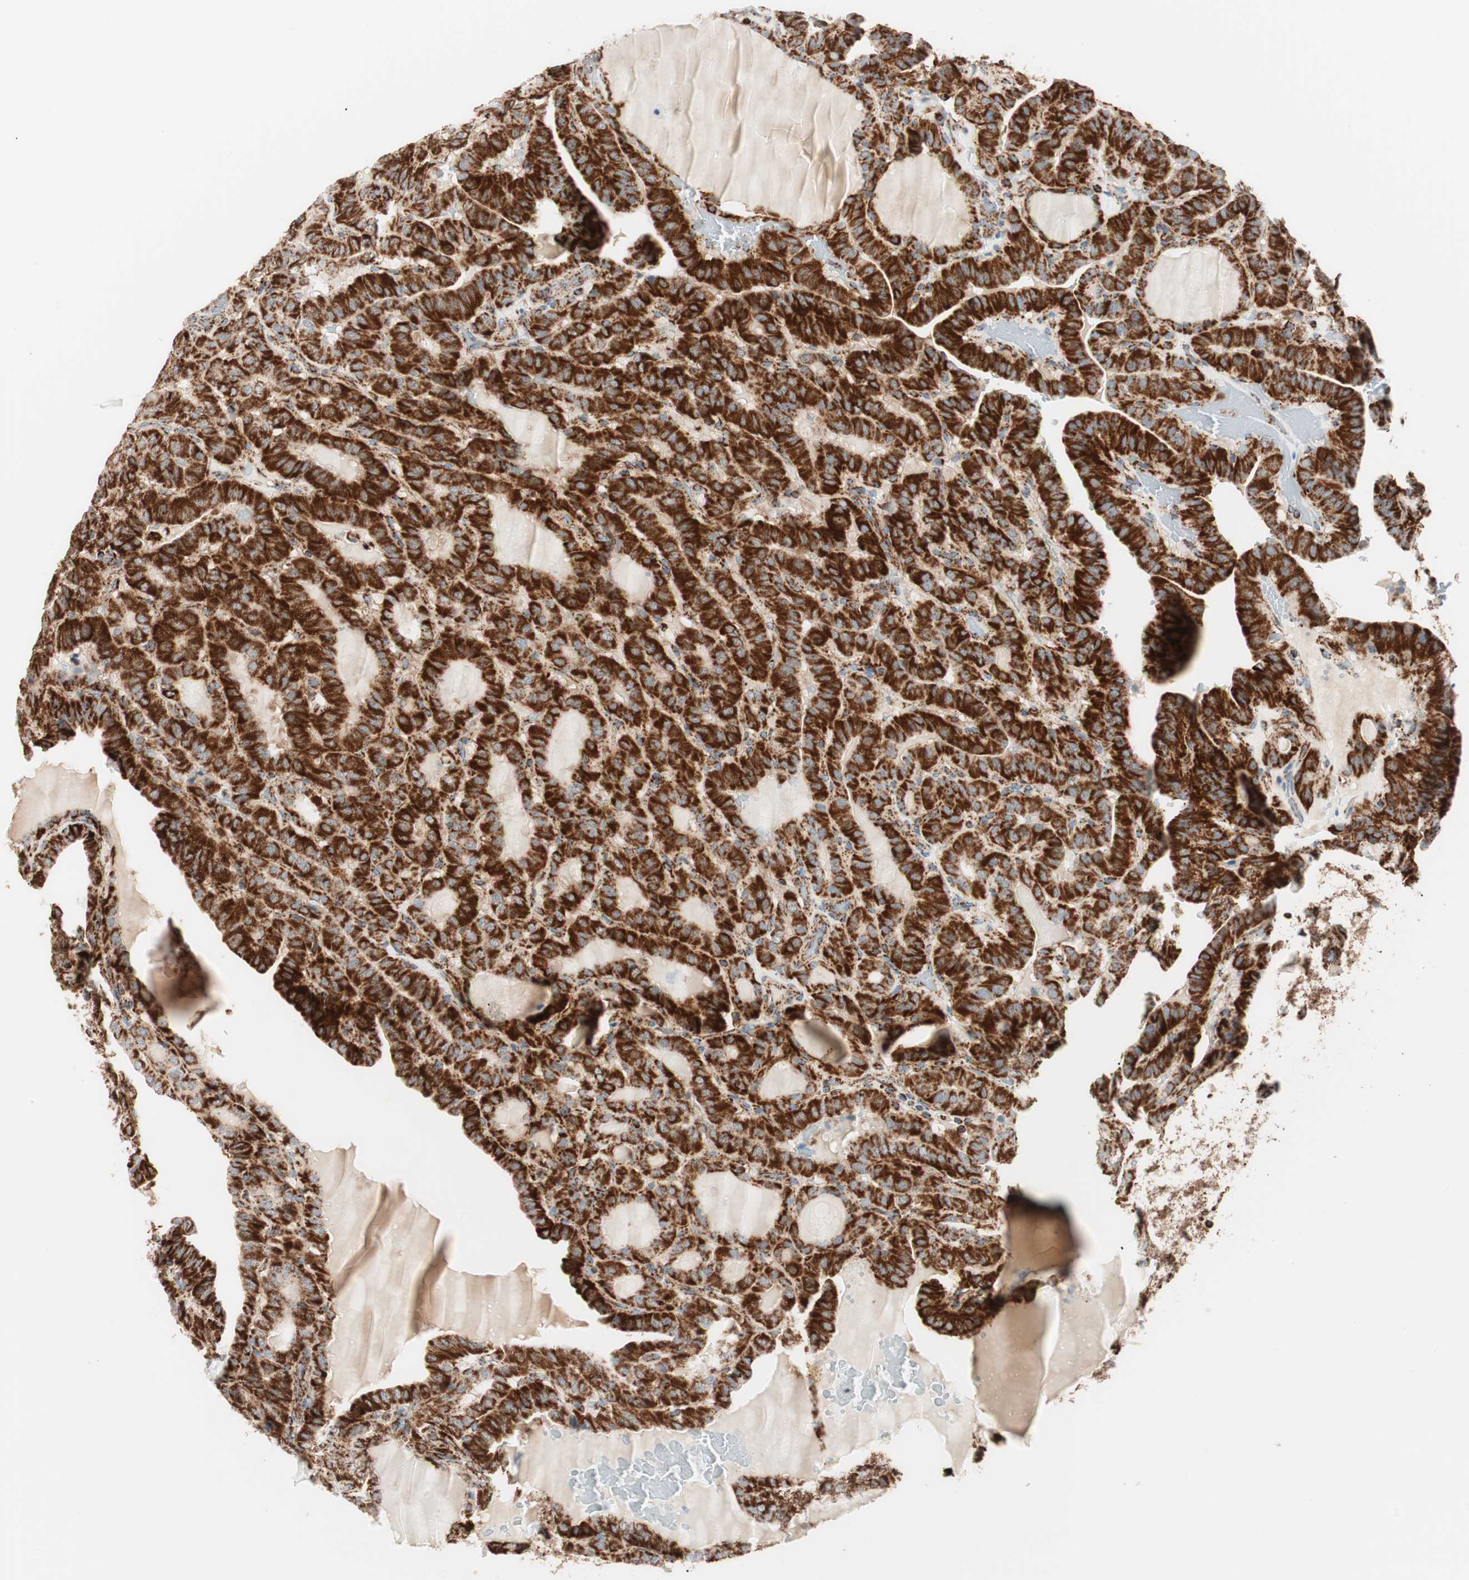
{"staining": {"intensity": "strong", "quantity": ">75%", "location": "cytoplasmic/membranous"}, "tissue": "thyroid cancer", "cell_type": "Tumor cells", "image_type": "cancer", "snomed": [{"axis": "morphology", "description": "Papillary adenocarcinoma, NOS"}, {"axis": "topography", "description": "Thyroid gland"}], "caption": "Papillary adenocarcinoma (thyroid) stained with a protein marker demonstrates strong staining in tumor cells.", "gene": "TOMM20", "patient": {"sex": "male", "age": 77}}